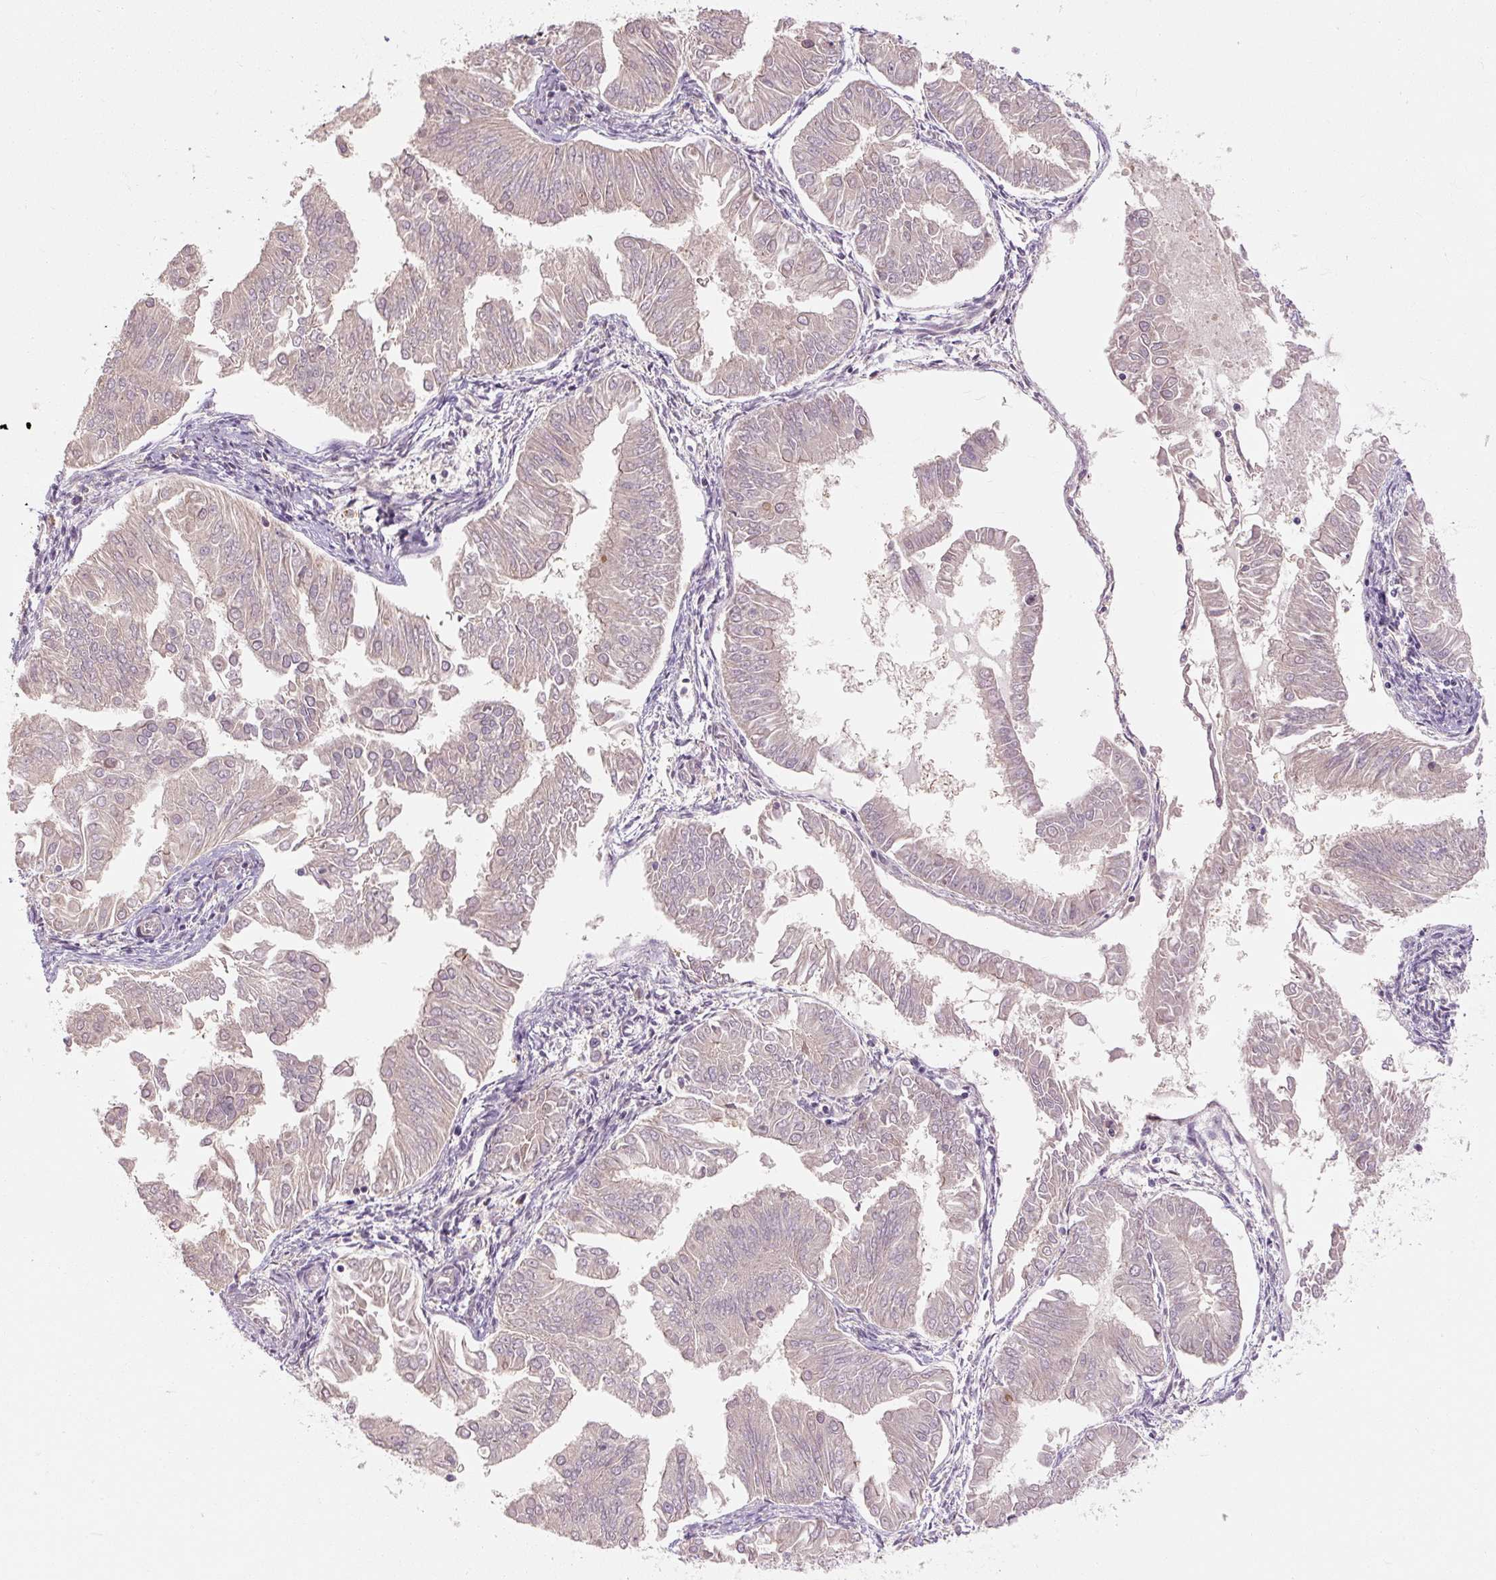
{"staining": {"intensity": "negative", "quantity": "none", "location": "none"}, "tissue": "endometrial cancer", "cell_type": "Tumor cells", "image_type": "cancer", "snomed": [{"axis": "morphology", "description": "Adenocarcinoma, NOS"}, {"axis": "topography", "description": "Endometrium"}], "caption": "Immunohistochemical staining of endometrial cancer reveals no significant staining in tumor cells.", "gene": "RB1CC1", "patient": {"sex": "female", "age": 53}}